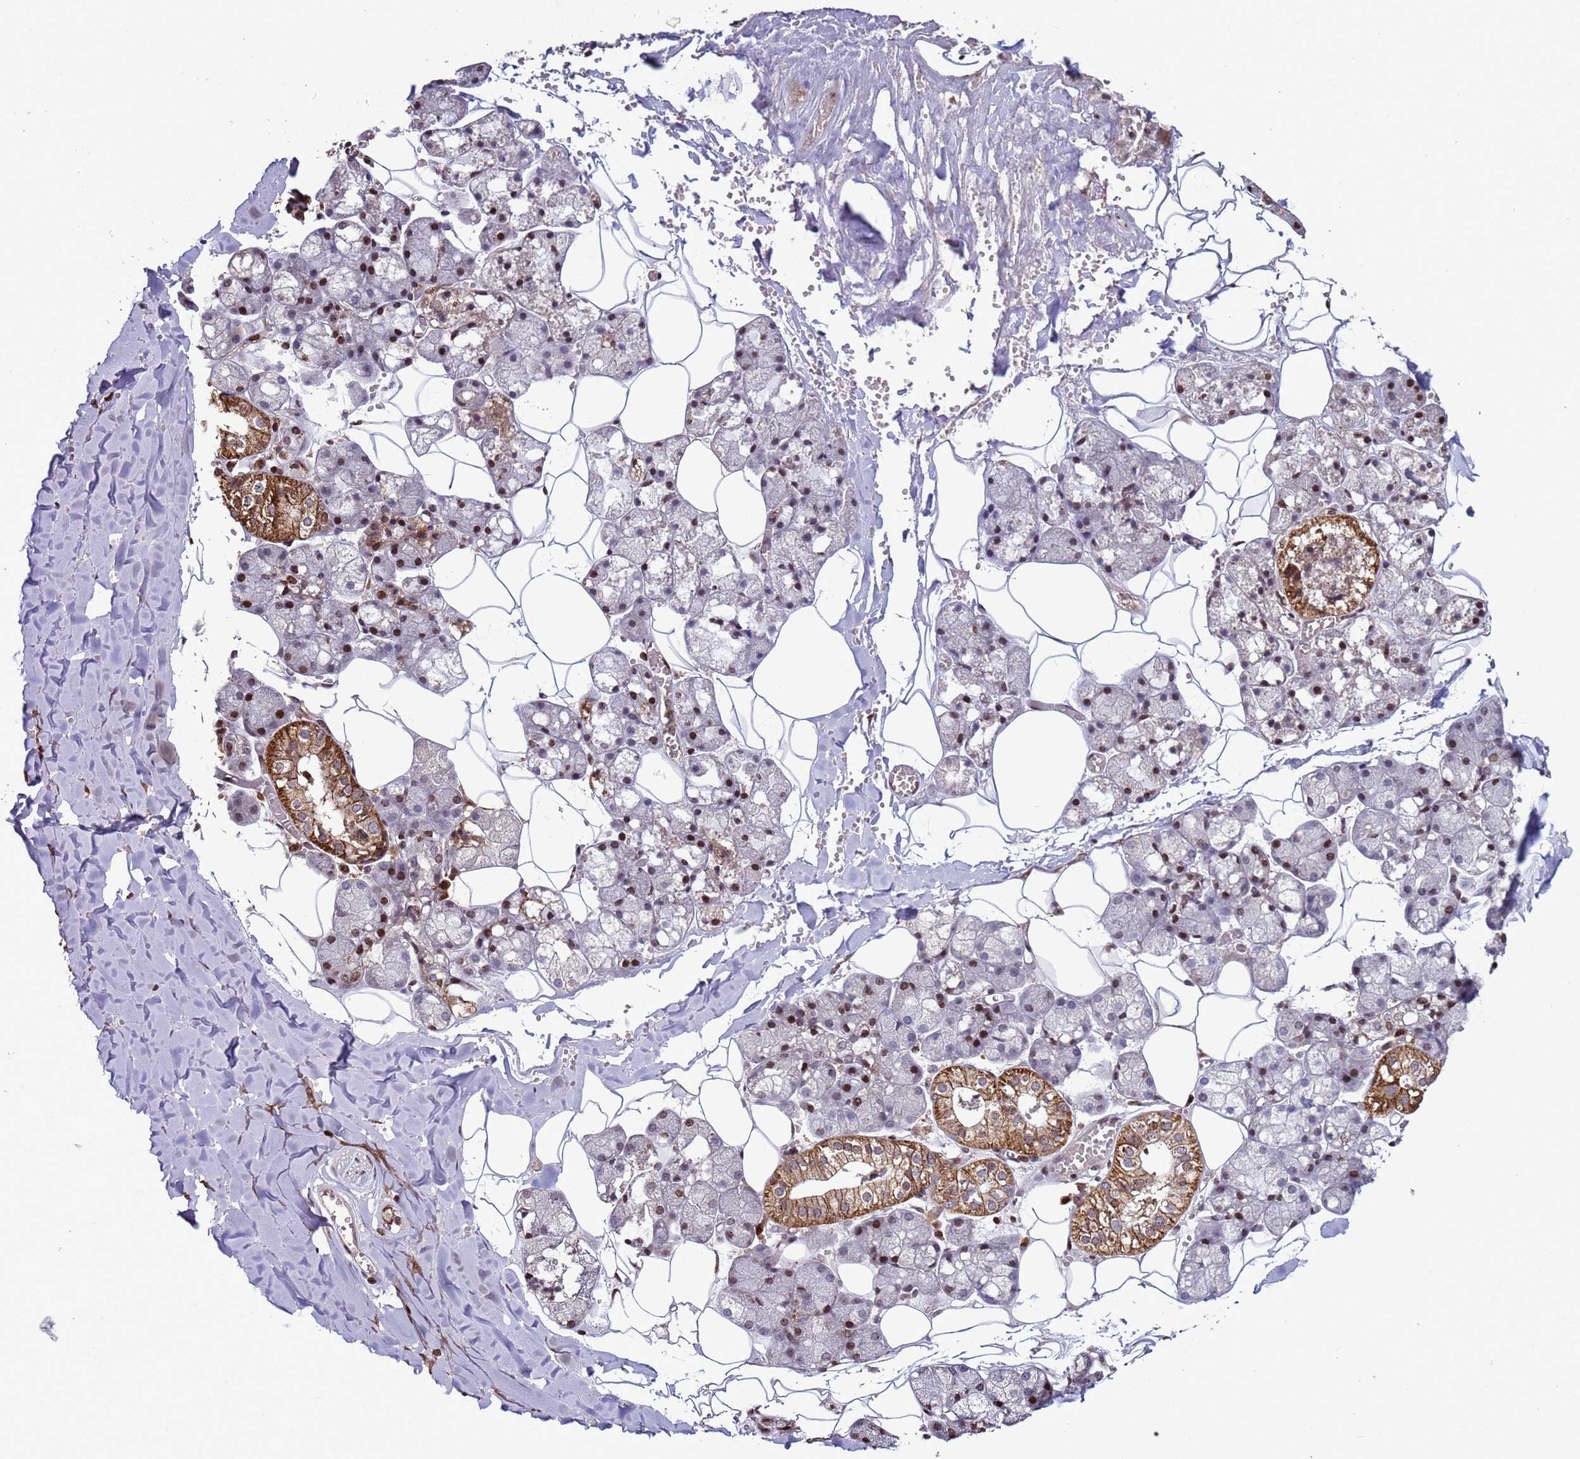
{"staining": {"intensity": "strong", "quantity": "<25%", "location": "cytoplasmic/membranous,nuclear"}, "tissue": "salivary gland", "cell_type": "Glandular cells", "image_type": "normal", "snomed": [{"axis": "morphology", "description": "Normal tissue, NOS"}, {"axis": "topography", "description": "Salivary gland"}], "caption": "This is an image of immunohistochemistry staining of benign salivary gland, which shows strong staining in the cytoplasmic/membranous,nuclear of glandular cells.", "gene": "HGH1", "patient": {"sex": "male", "age": 62}}